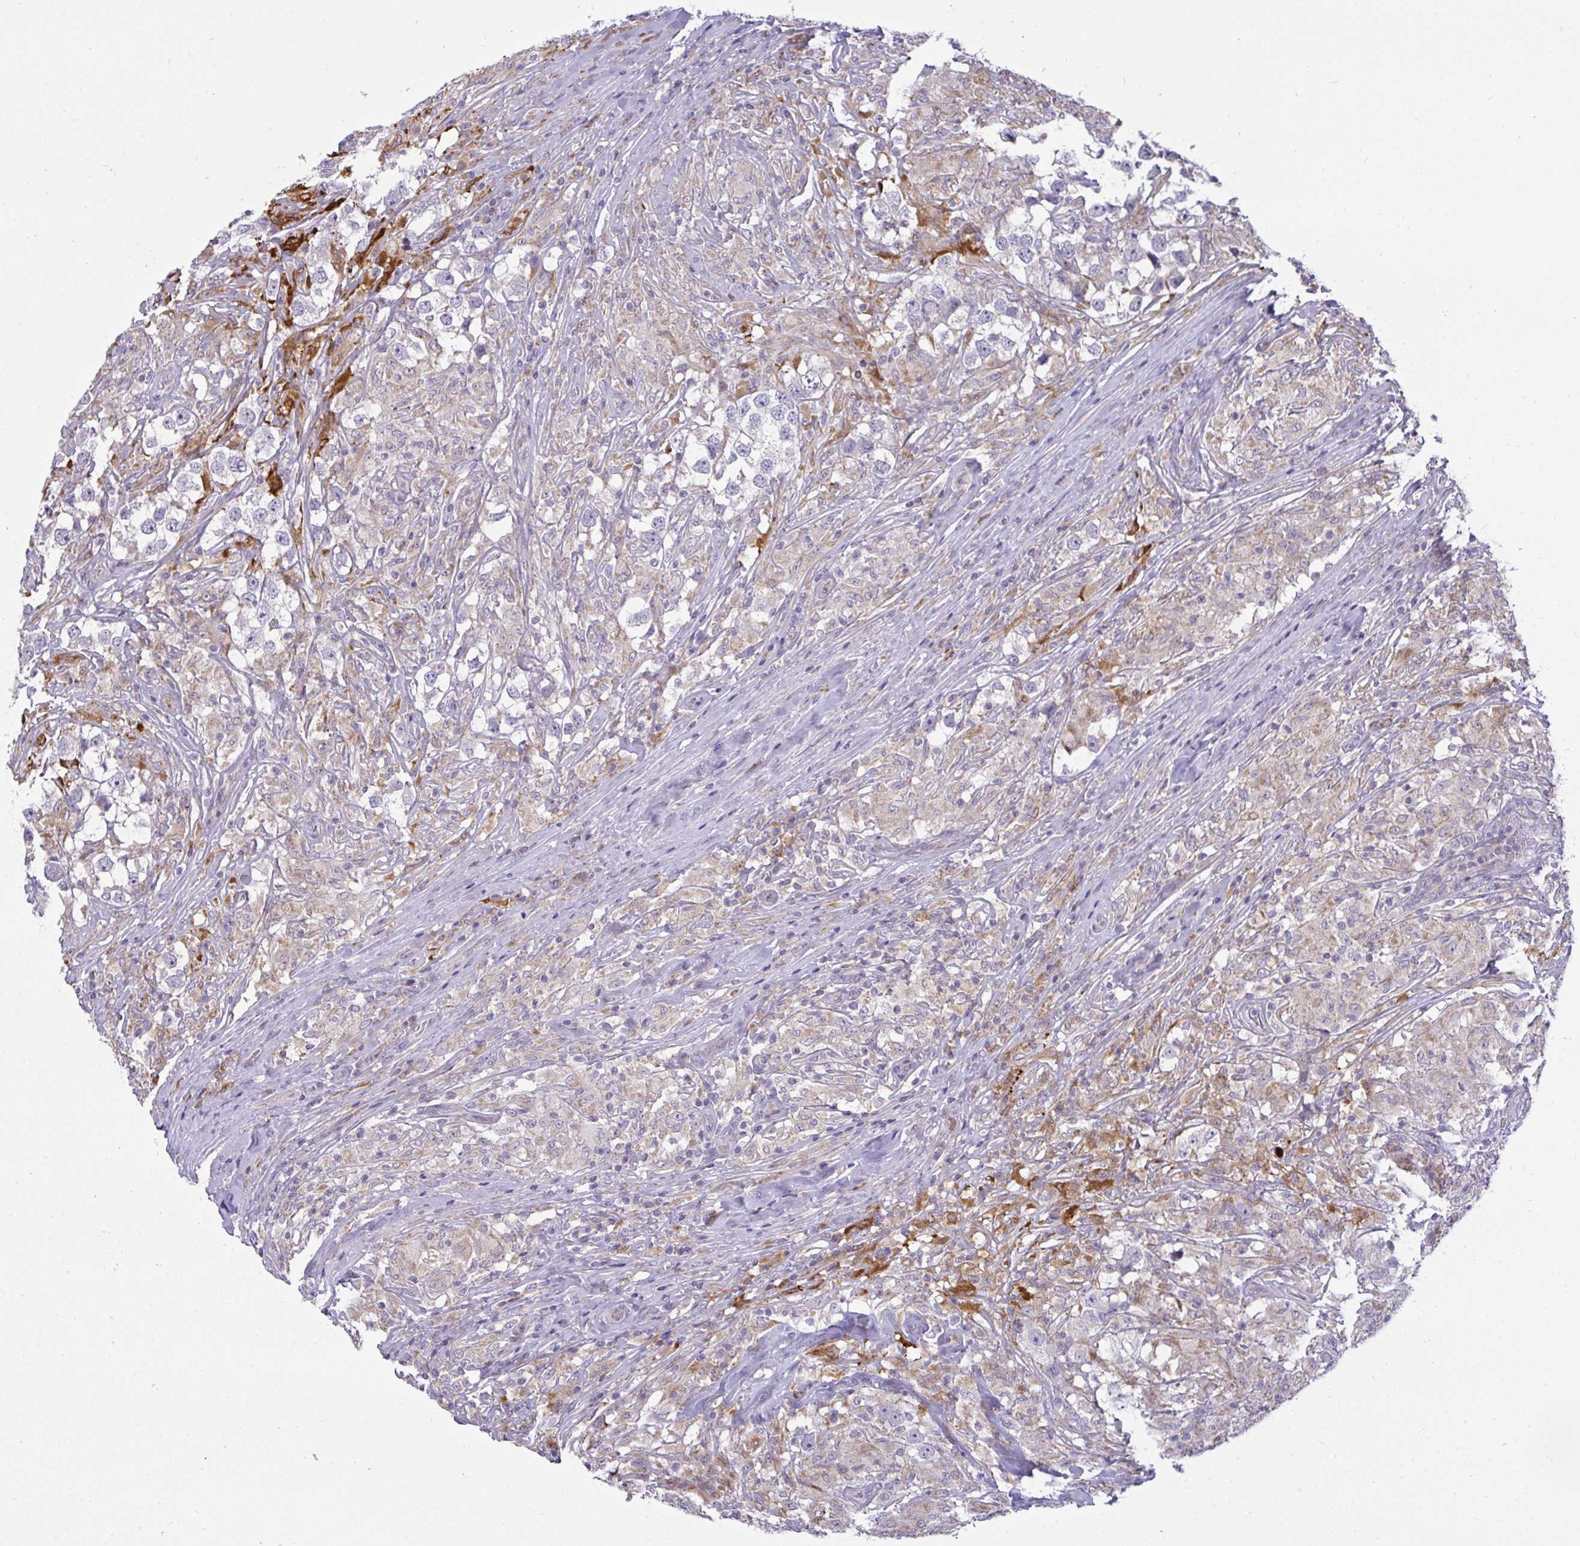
{"staining": {"intensity": "weak", "quantity": "25%-75%", "location": "cytoplasmic/membranous"}, "tissue": "testis cancer", "cell_type": "Tumor cells", "image_type": "cancer", "snomed": [{"axis": "morphology", "description": "Seminoma, NOS"}, {"axis": "topography", "description": "Testis"}], "caption": "The immunohistochemical stain highlights weak cytoplasmic/membranous expression in tumor cells of testis seminoma tissue.", "gene": "SRRM4", "patient": {"sex": "male", "age": 46}}